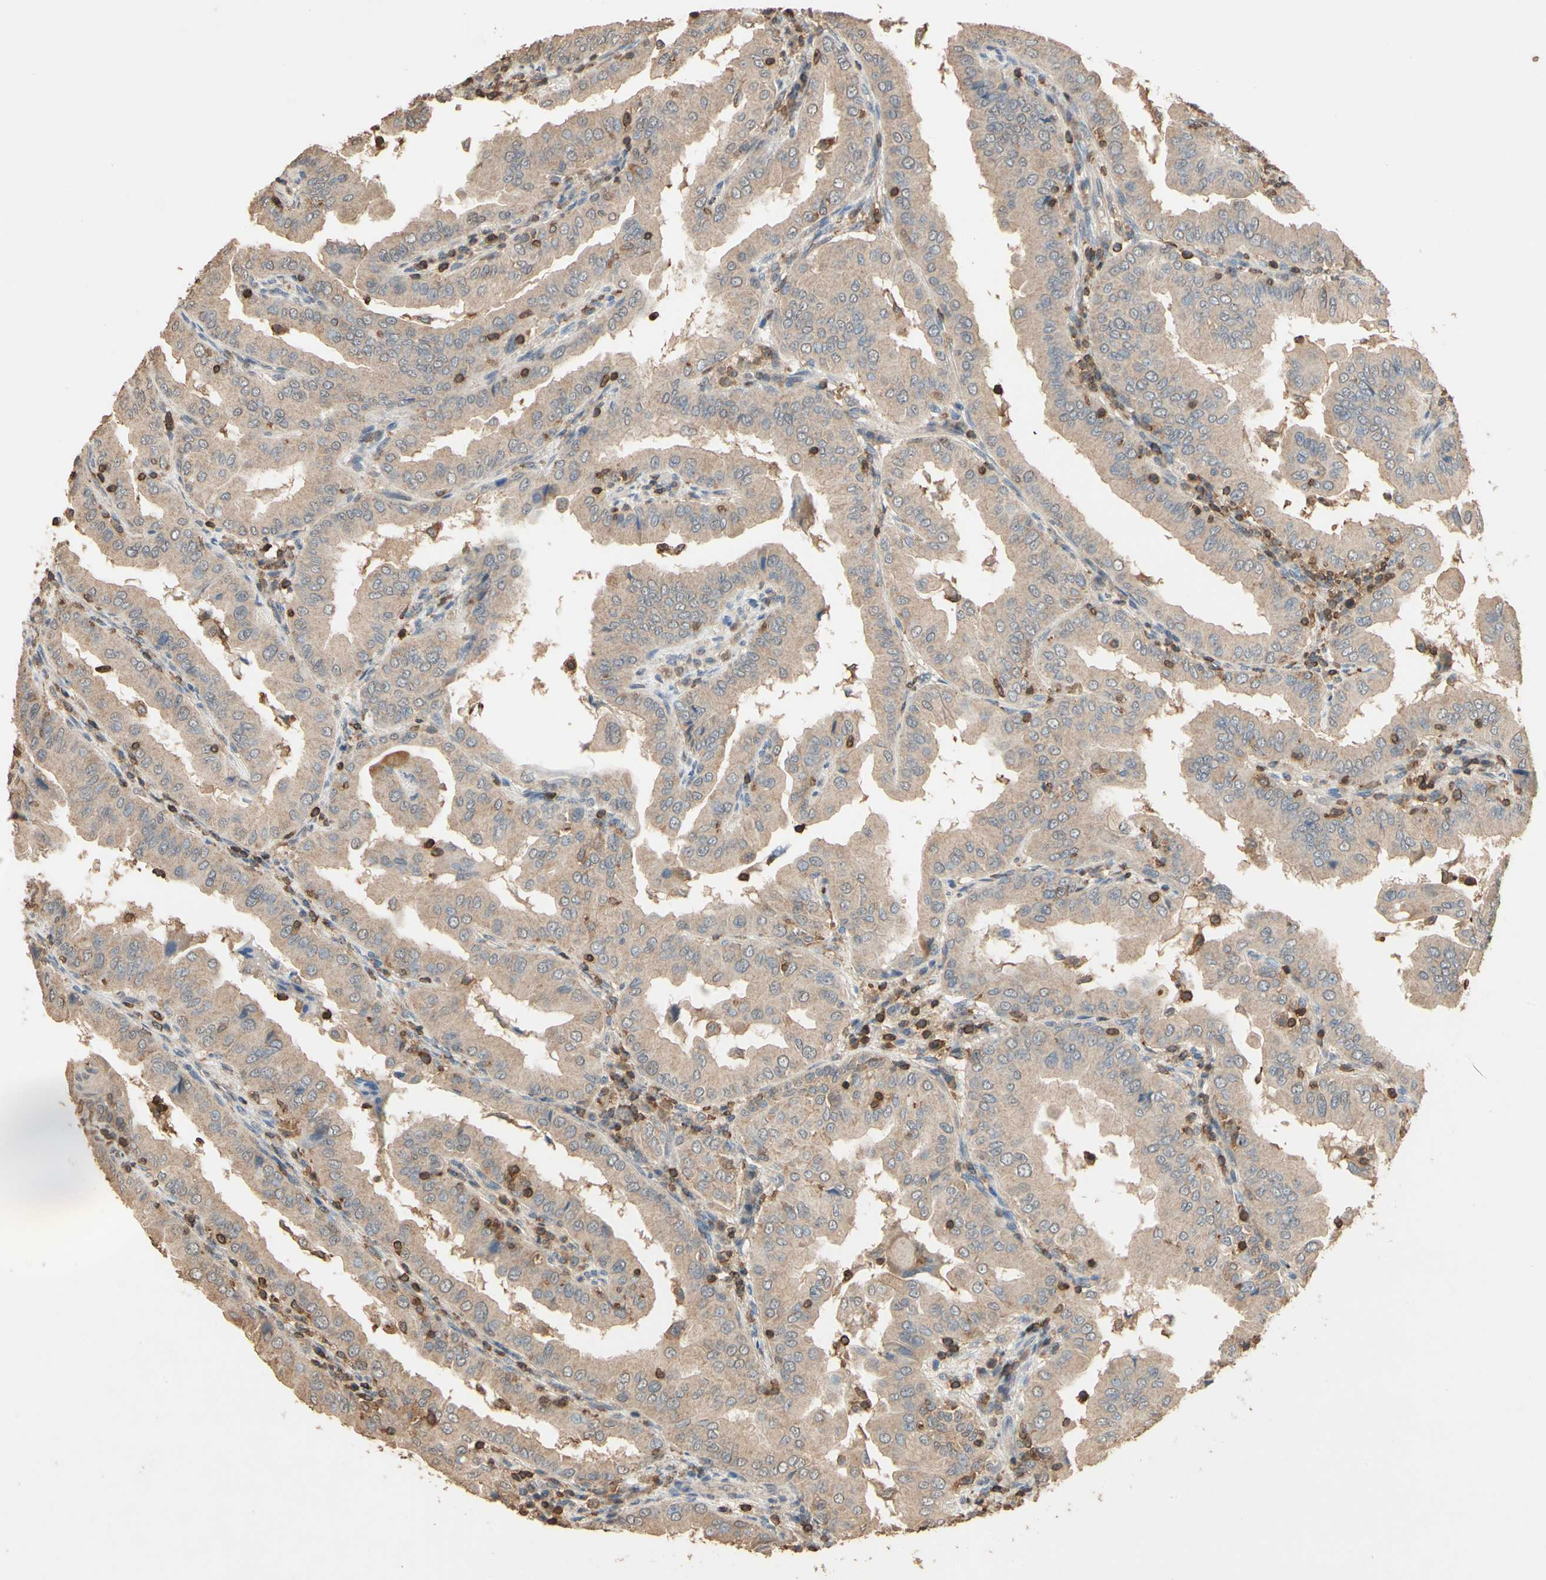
{"staining": {"intensity": "weak", "quantity": ">75%", "location": "cytoplasmic/membranous"}, "tissue": "thyroid cancer", "cell_type": "Tumor cells", "image_type": "cancer", "snomed": [{"axis": "morphology", "description": "Papillary adenocarcinoma, NOS"}, {"axis": "topography", "description": "Thyroid gland"}], "caption": "Immunohistochemical staining of human papillary adenocarcinoma (thyroid) reveals low levels of weak cytoplasmic/membranous expression in about >75% of tumor cells.", "gene": "MAP3K10", "patient": {"sex": "male", "age": 33}}